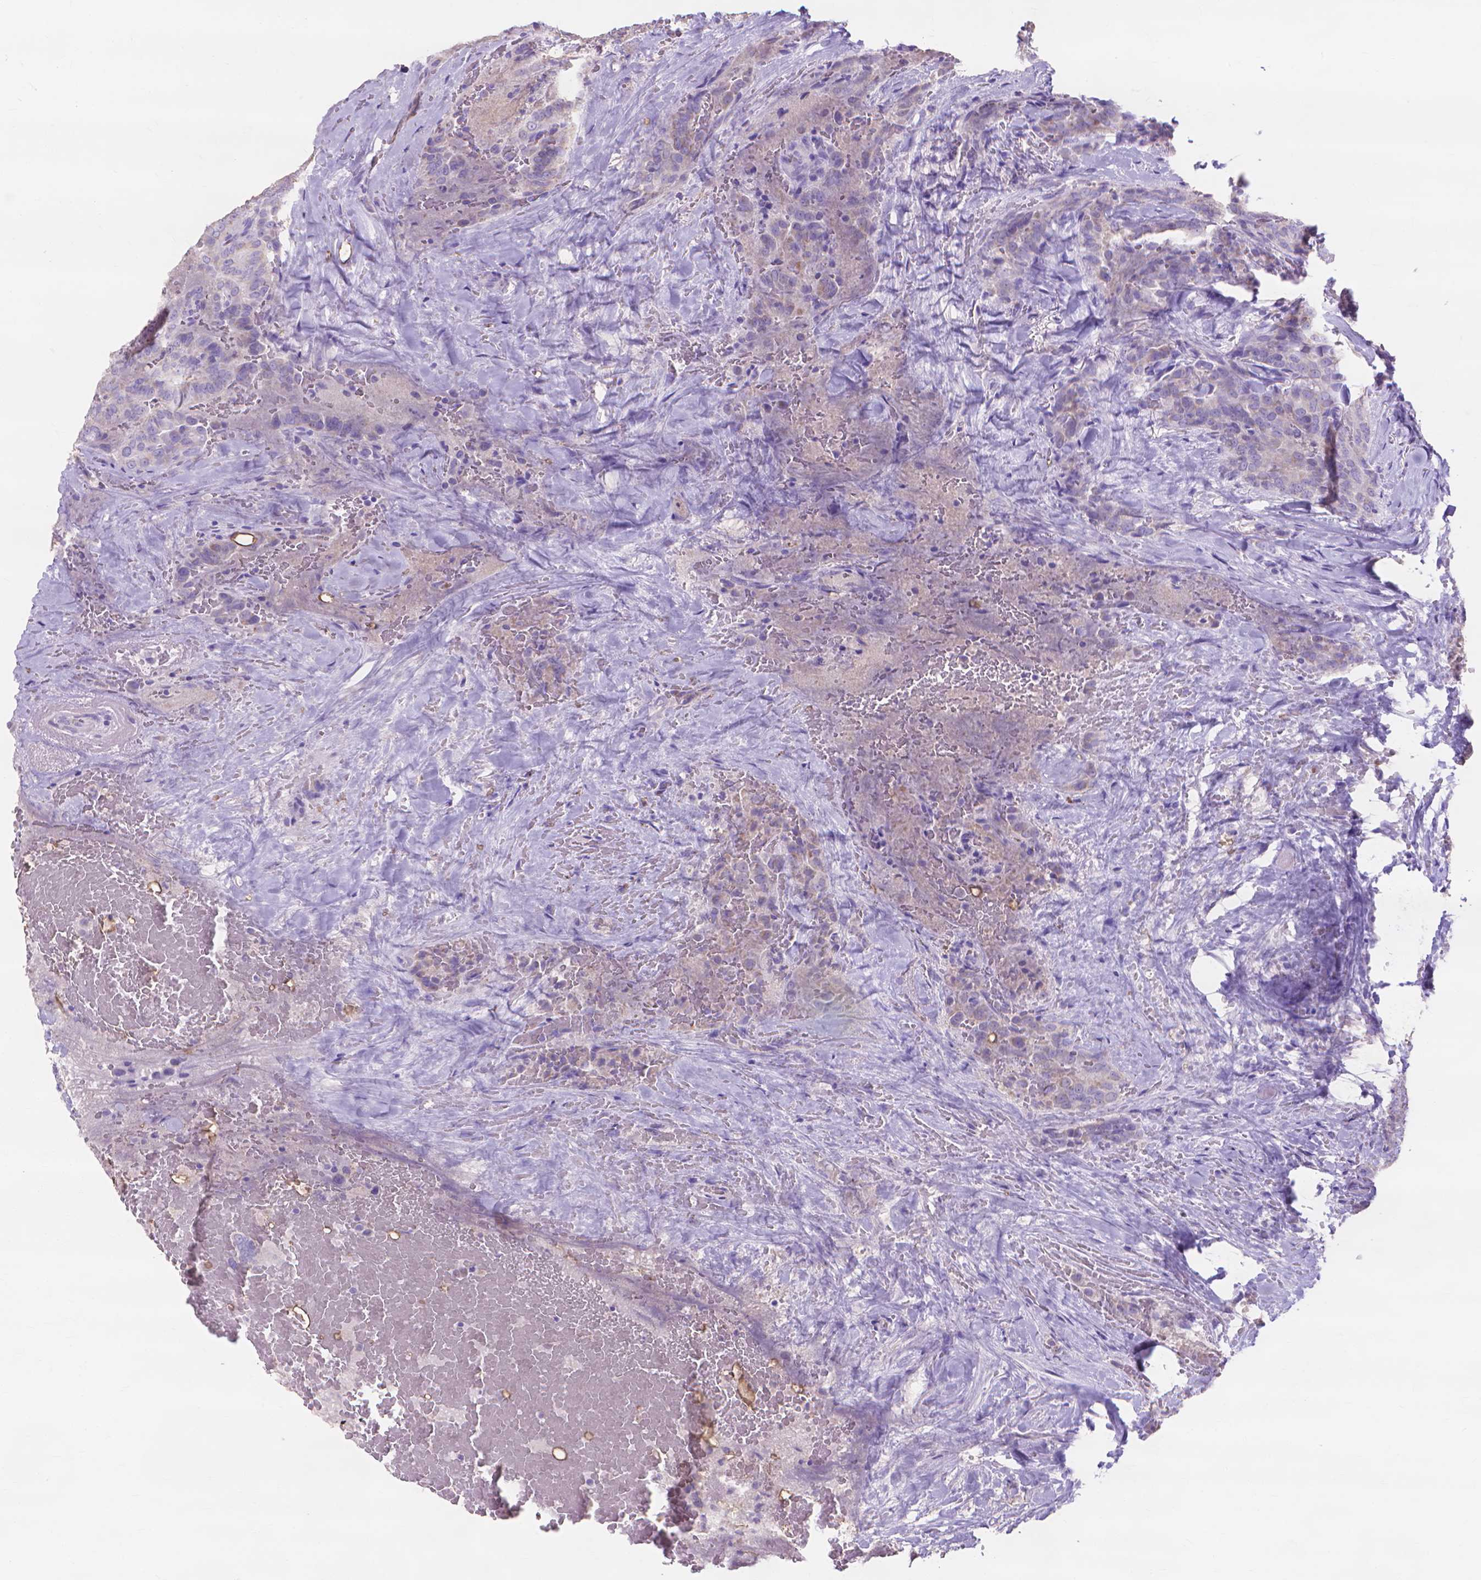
{"staining": {"intensity": "negative", "quantity": "none", "location": "none"}, "tissue": "thyroid cancer", "cell_type": "Tumor cells", "image_type": "cancer", "snomed": [{"axis": "morphology", "description": "Papillary adenocarcinoma, NOS"}, {"axis": "topography", "description": "Thyroid gland"}], "caption": "High power microscopy micrograph of an IHC histopathology image of thyroid cancer, revealing no significant staining in tumor cells.", "gene": "MMP11", "patient": {"sex": "male", "age": 61}}